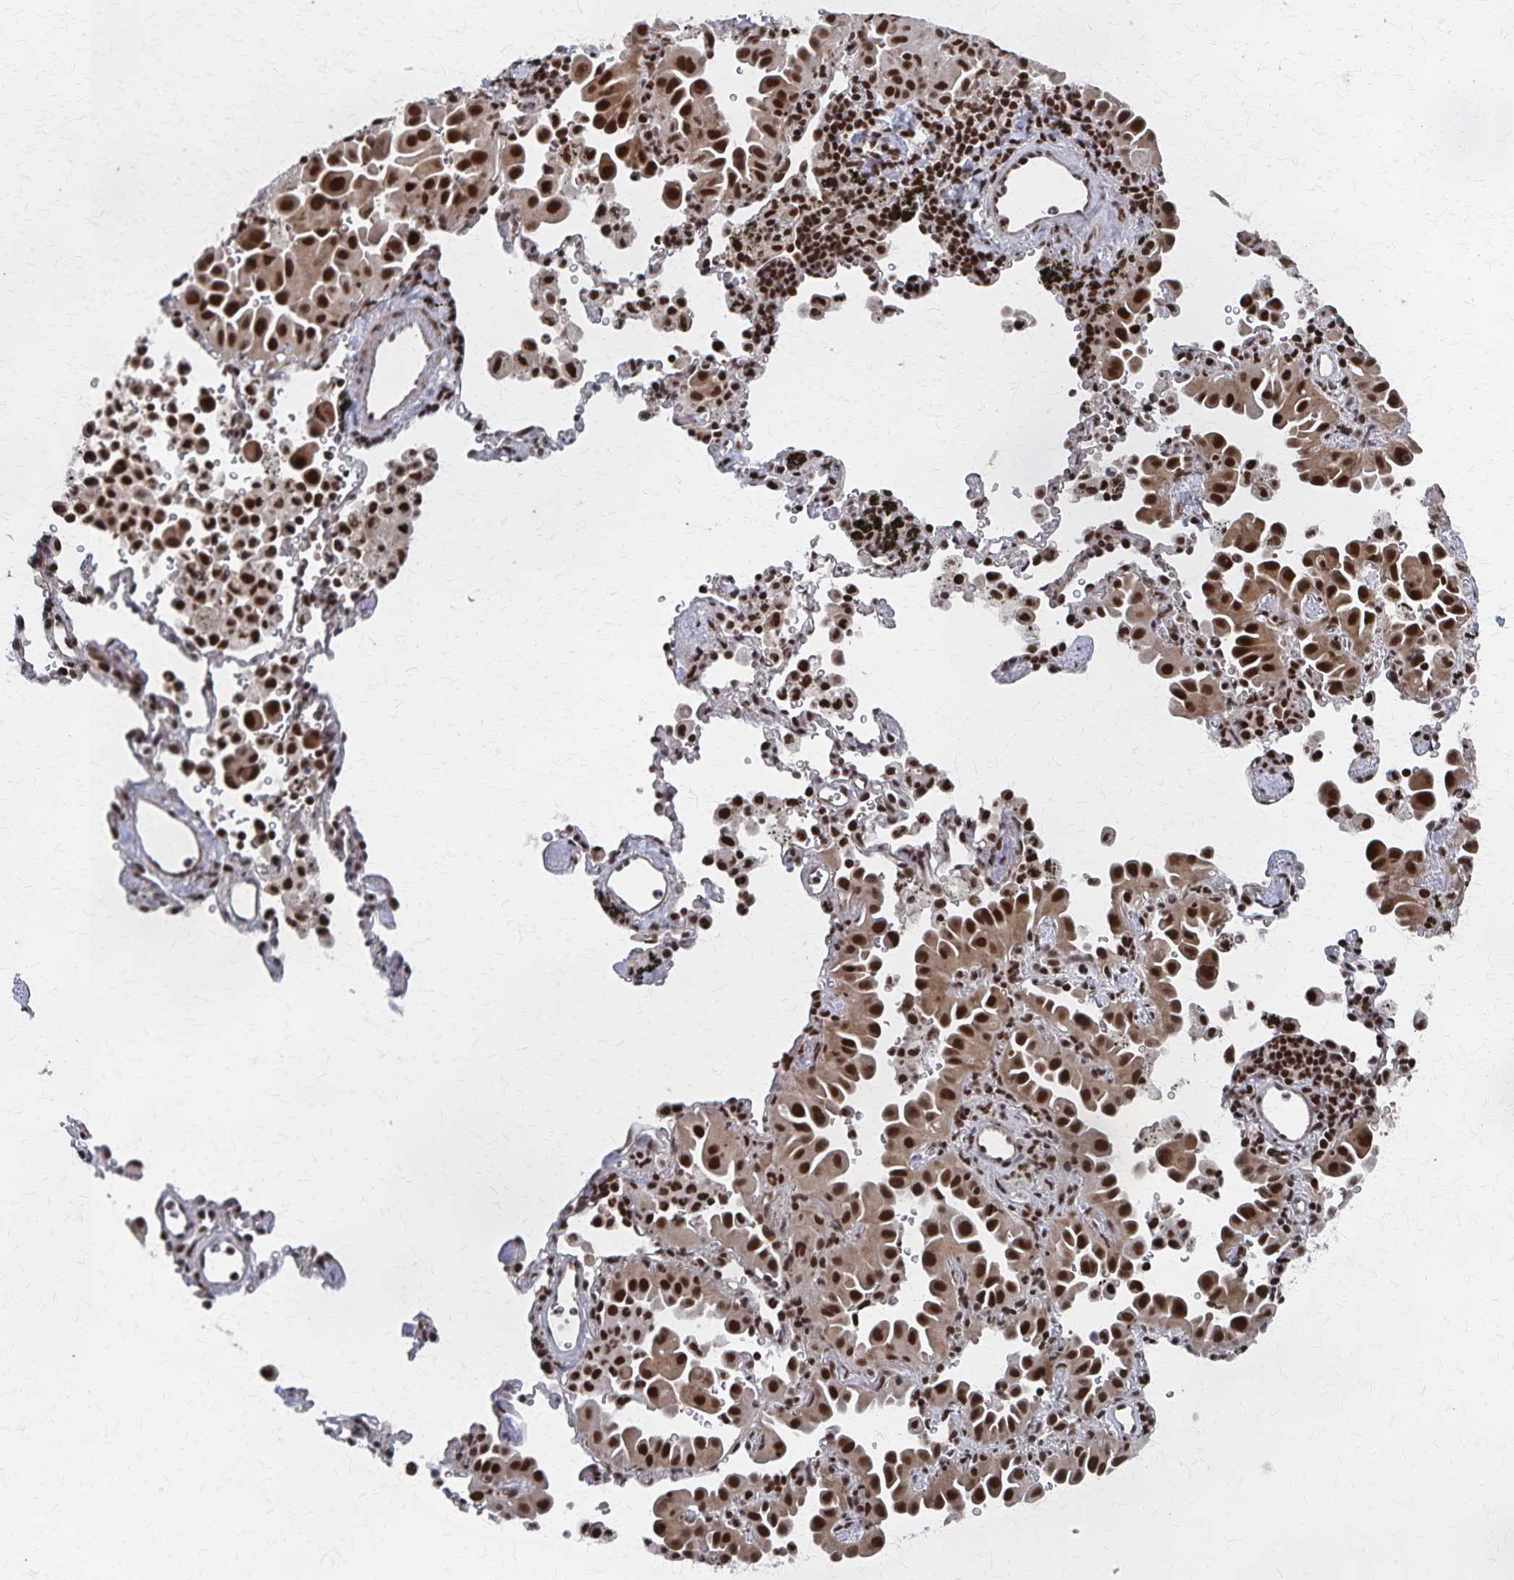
{"staining": {"intensity": "strong", "quantity": ">75%", "location": "nuclear"}, "tissue": "lung cancer", "cell_type": "Tumor cells", "image_type": "cancer", "snomed": [{"axis": "morphology", "description": "Adenocarcinoma, NOS"}, {"axis": "topography", "description": "Lung"}], "caption": "IHC (DAB (3,3'-diaminobenzidine)) staining of human lung cancer (adenocarcinoma) displays strong nuclear protein expression in about >75% of tumor cells.", "gene": "GTF2B", "patient": {"sex": "male", "age": 68}}